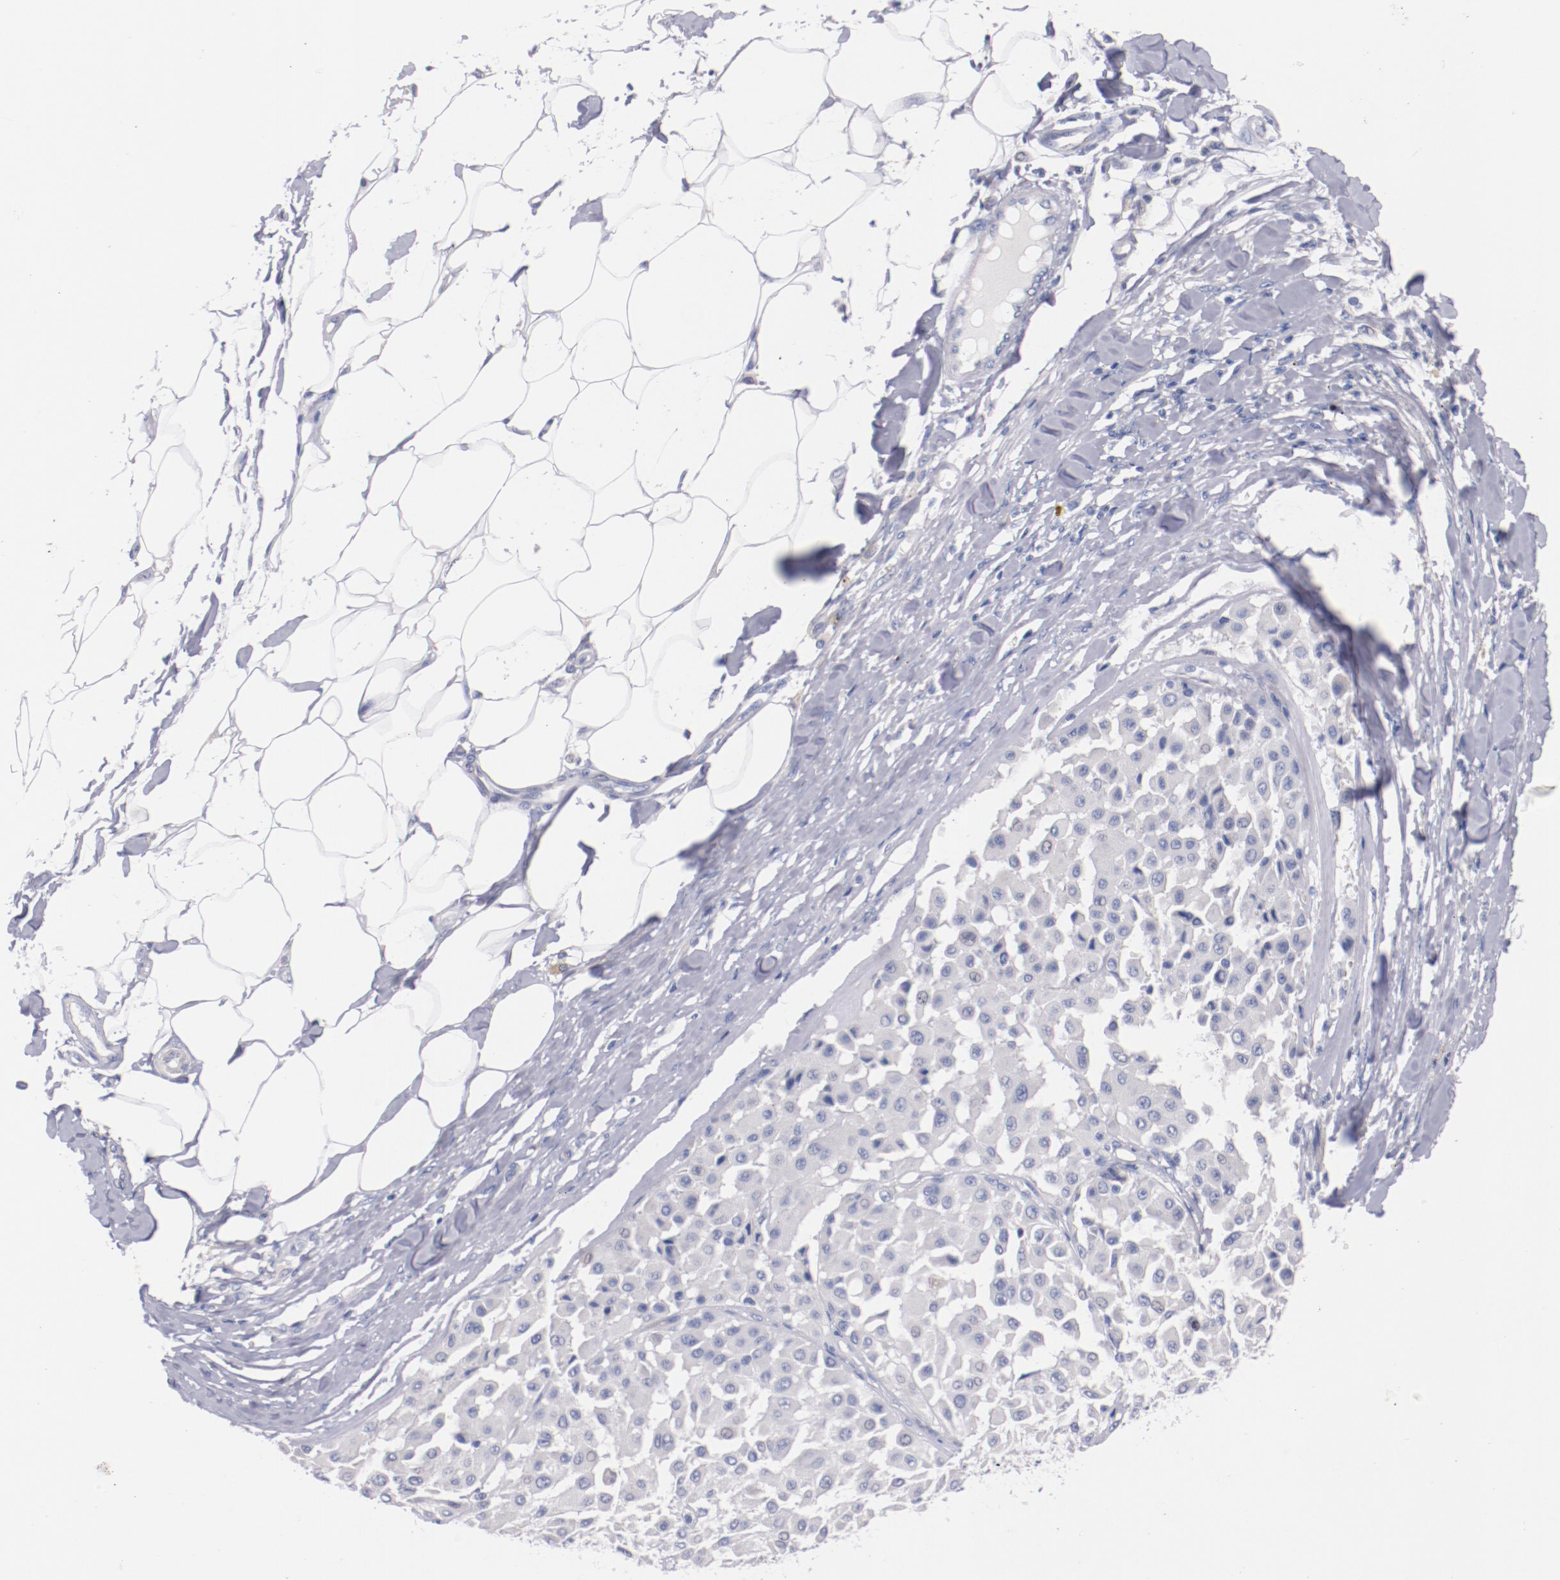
{"staining": {"intensity": "negative", "quantity": "none", "location": "none"}, "tissue": "melanoma", "cell_type": "Tumor cells", "image_type": "cancer", "snomed": [{"axis": "morphology", "description": "Malignant melanoma, Metastatic site"}, {"axis": "topography", "description": "Soft tissue"}], "caption": "The histopathology image exhibits no significant positivity in tumor cells of melanoma.", "gene": "CNTNAP2", "patient": {"sex": "male", "age": 41}}